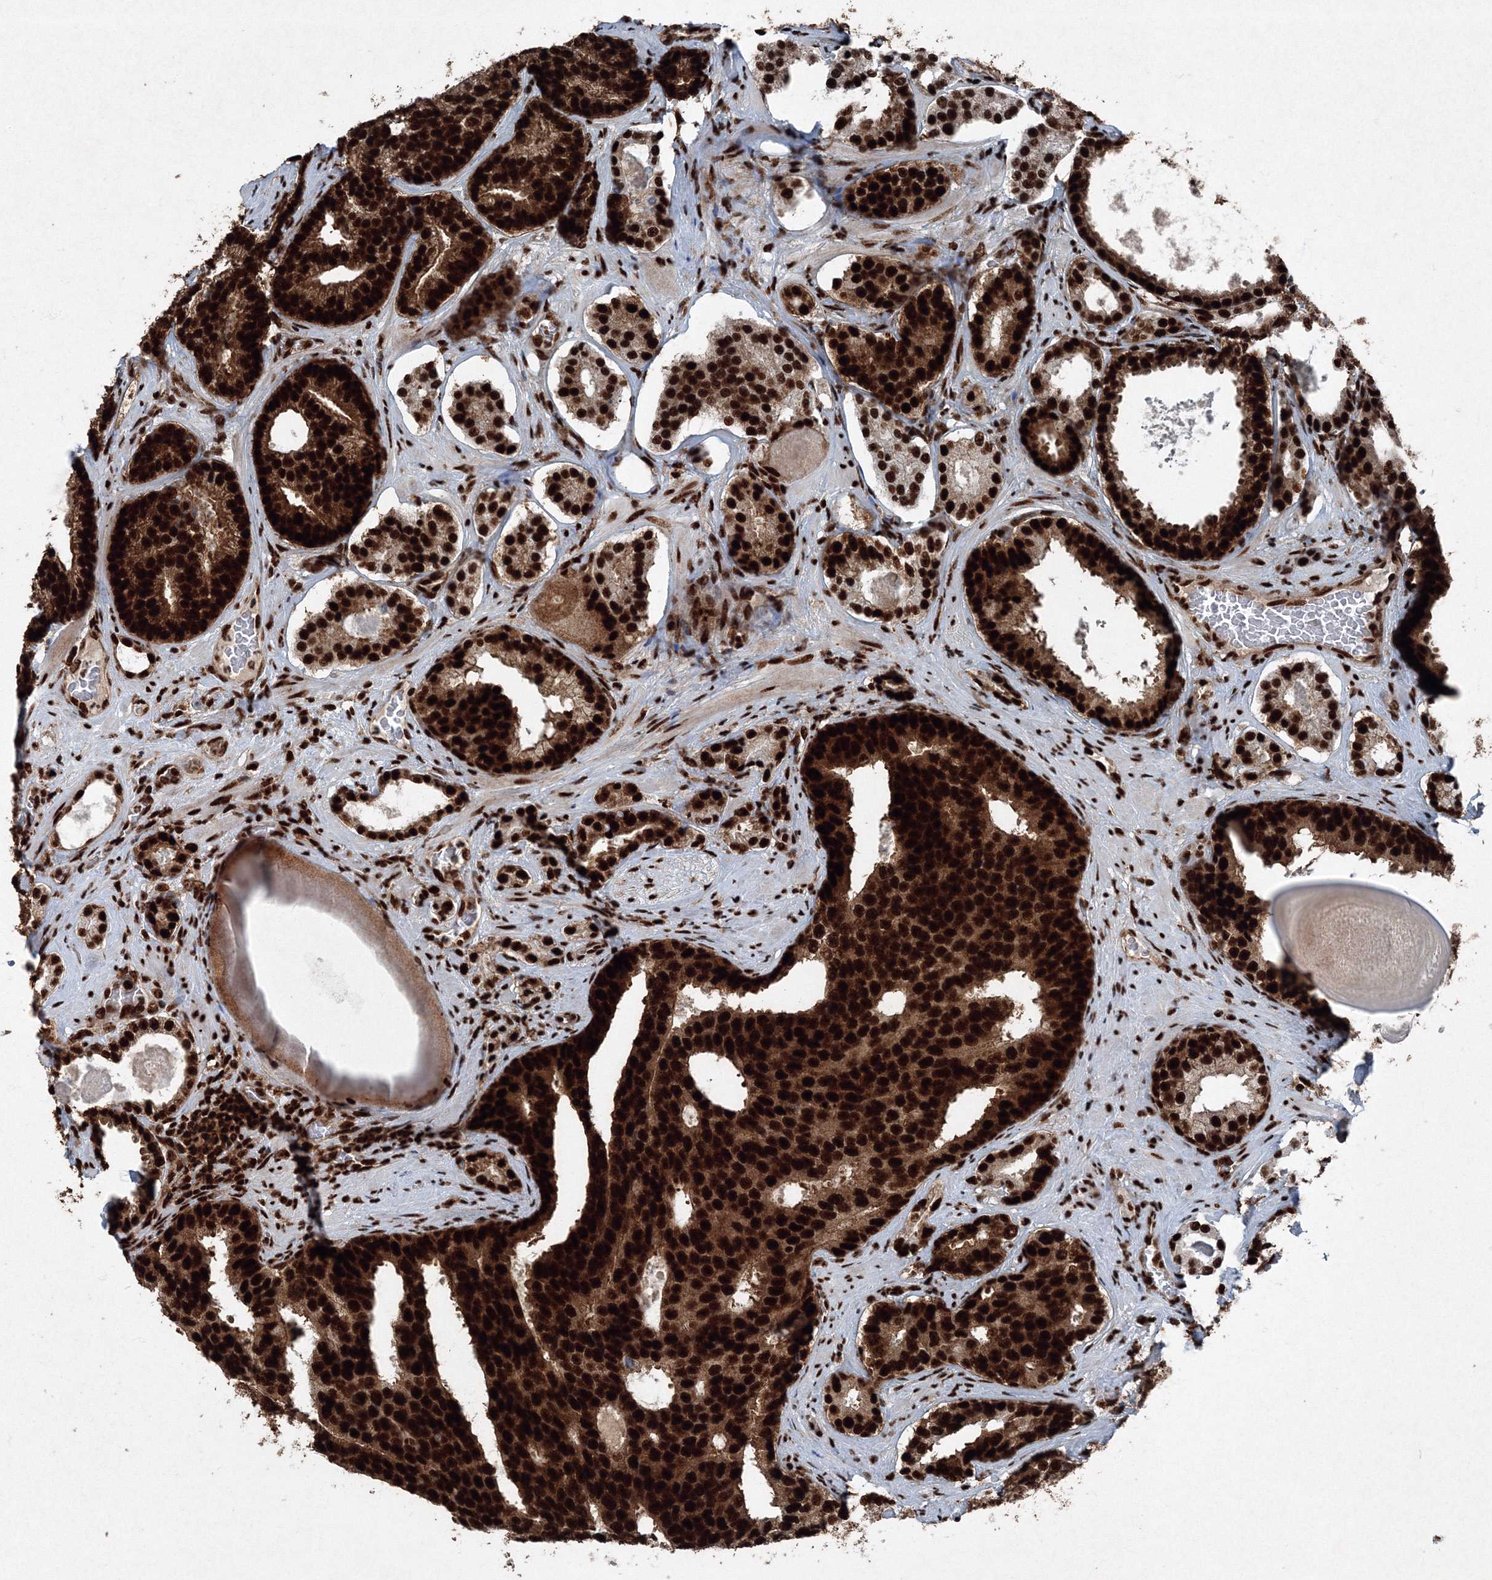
{"staining": {"intensity": "strong", "quantity": ">75%", "location": "cytoplasmic/membranous,nuclear"}, "tissue": "prostate cancer", "cell_type": "Tumor cells", "image_type": "cancer", "snomed": [{"axis": "morphology", "description": "Adenocarcinoma, High grade"}, {"axis": "topography", "description": "Prostate"}], "caption": "Immunohistochemistry (IHC) histopathology image of neoplastic tissue: prostate high-grade adenocarcinoma stained using IHC displays high levels of strong protein expression localized specifically in the cytoplasmic/membranous and nuclear of tumor cells, appearing as a cytoplasmic/membranous and nuclear brown color.", "gene": "SNRPC", "patient": {"sex": "male", "age": 60}}